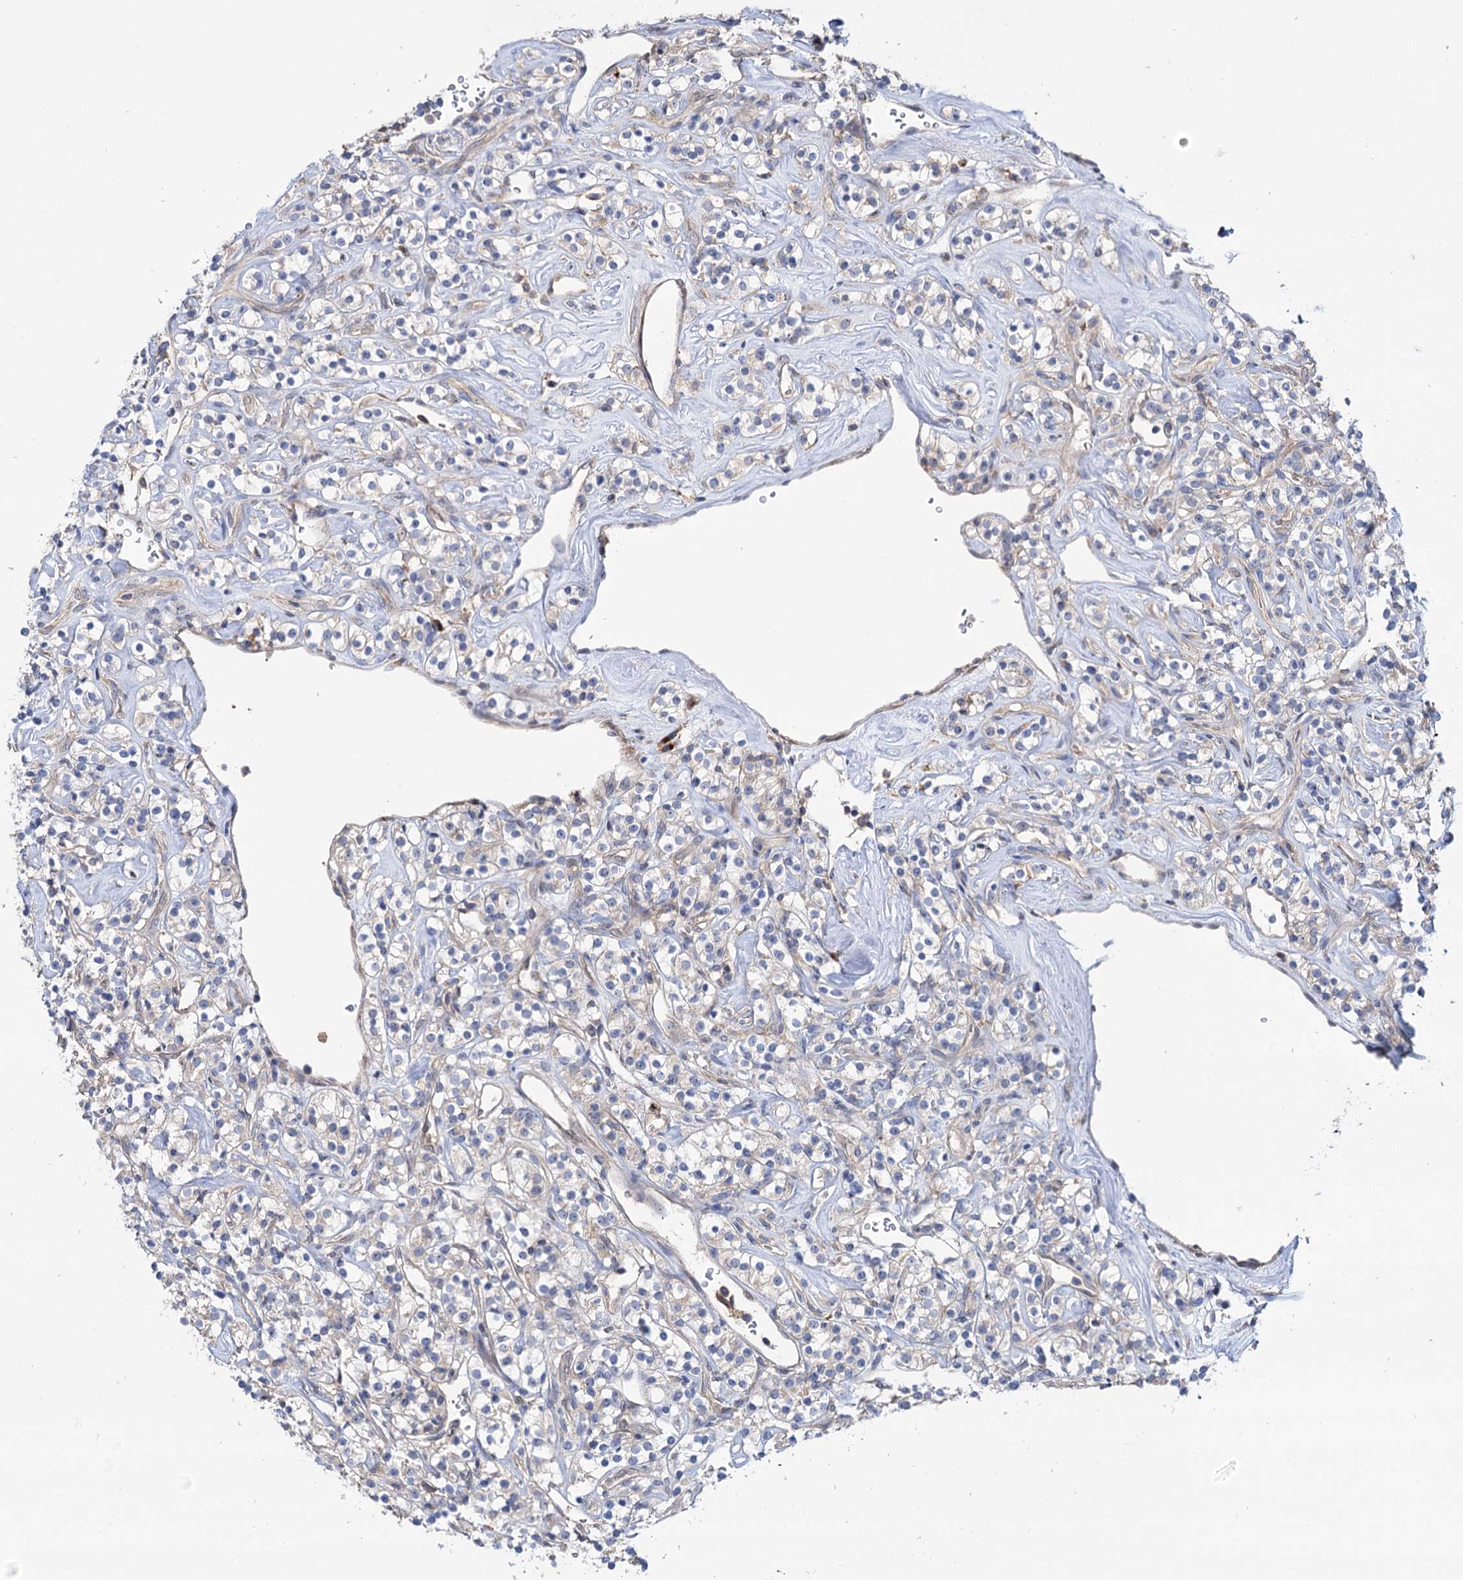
{"staining": {"intensity": "negative", "quantity": "none", "location": "none"}, "tissue": "renal cancer", "cell_type": "Tumor cells", "image_type": "cancer", "snomed": [{"axis": "morphology", "description": "Adenocarcinoma, NOS"}, {"axis": "topography", "description": "Kidney"}], "caption": "This image is of renal adenocarcinoma stained with immunohistochemistry to label a protein in brown with the nuclei are counter-stained blue. There is no expression in tumor cells. The staining was performed using DAB (3,3'-diaminobenzidine) to visualize the protein expression in brown, while the nuclei were stained in blue with hematoxylin (Magnification: 20x).", "gene": "SEC24A", "patient": {"sex": "male", "age": 77}}